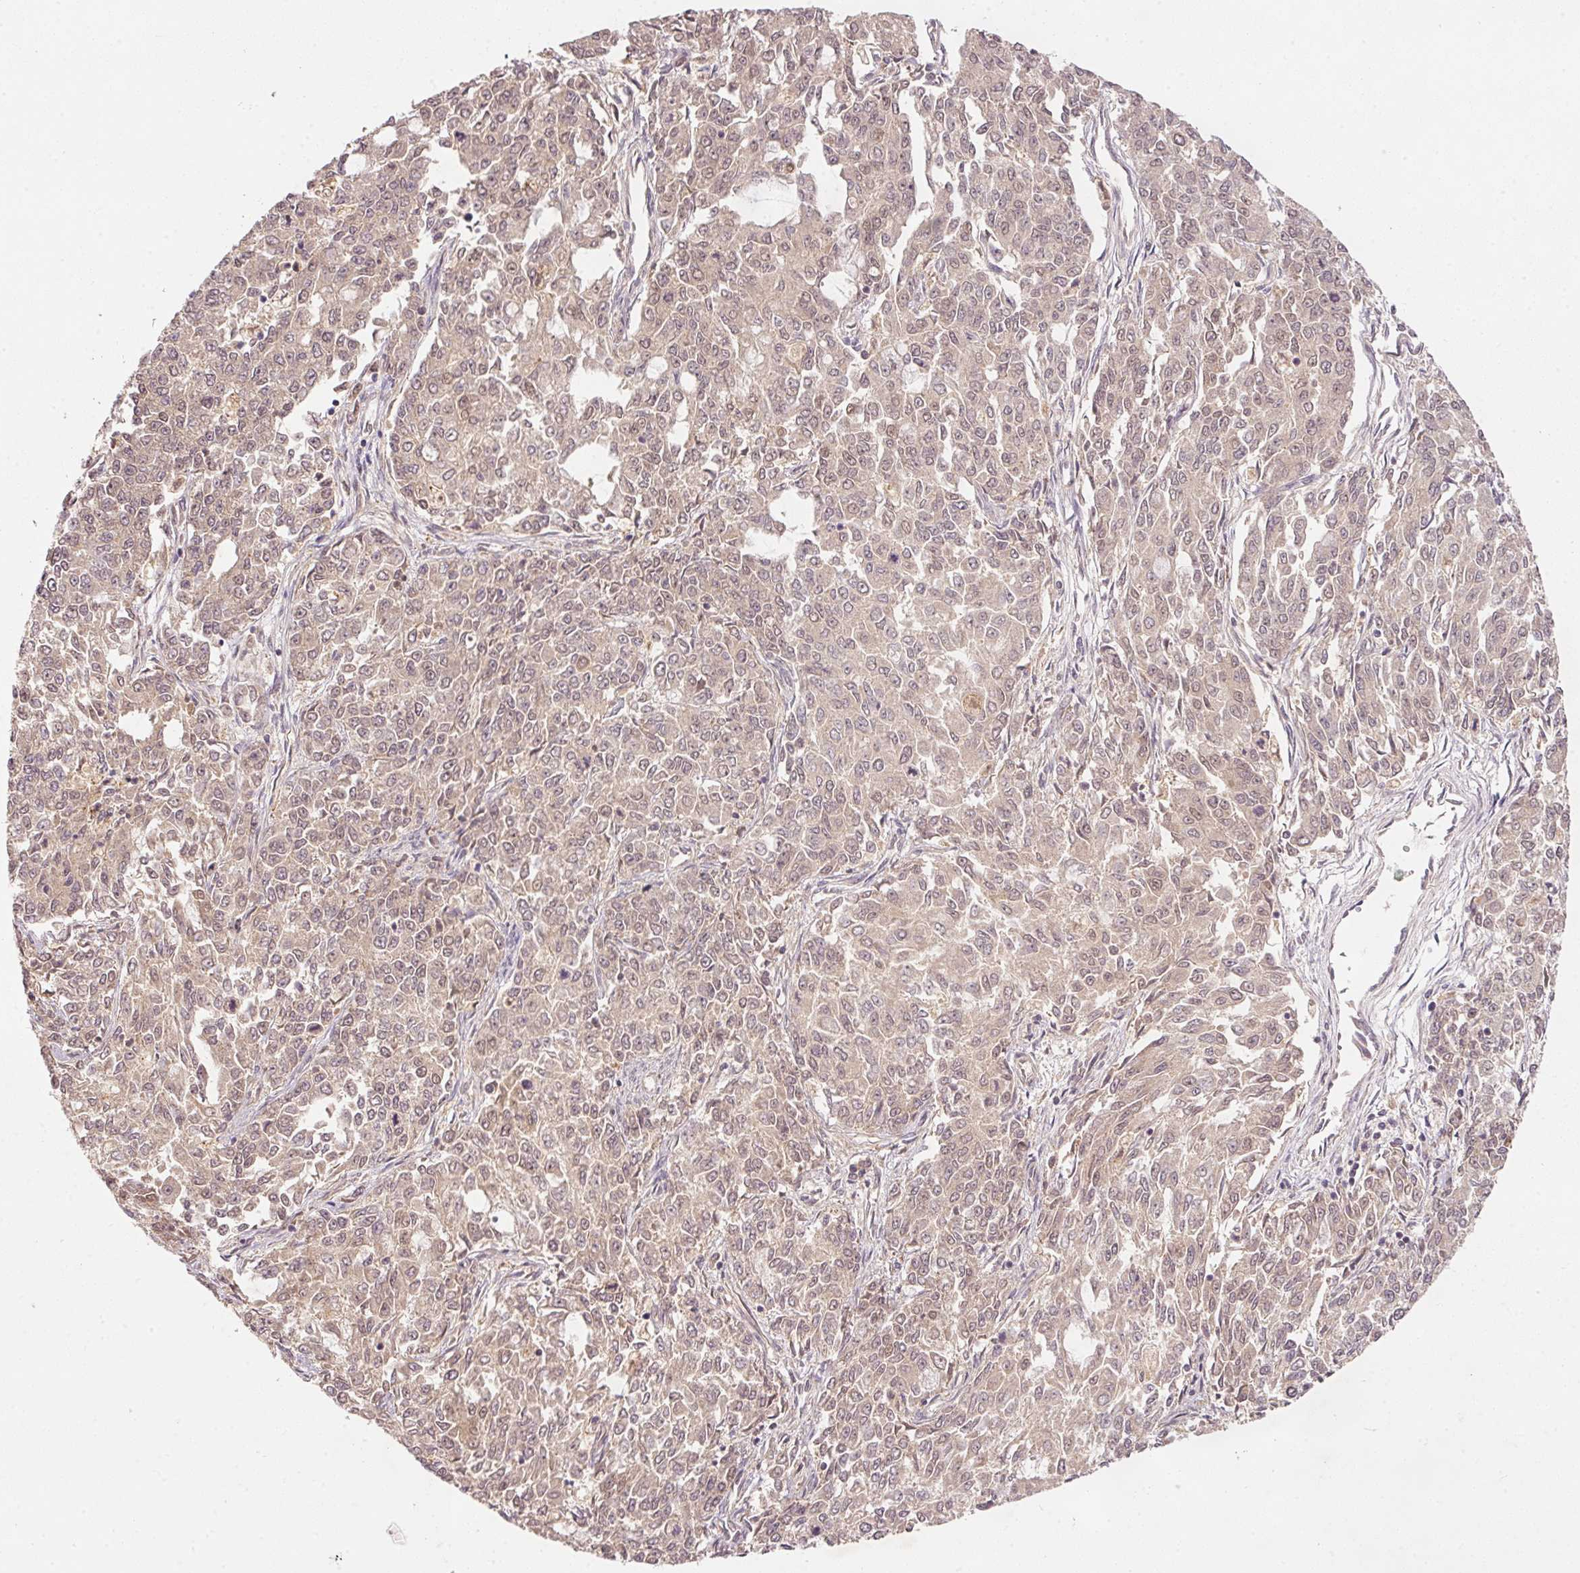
{"staining": {"intensity": "weak", "quantity": ">75%", "location": "cytoplasmic/membranous,nuclear"}, "tissue": "endometrial cancer", "cell_type": "Tumor cells", "image_type": "cancer", "snomed": [{"axis": "morphology", "description": "Adenocarcinoma, NOS"}, {"axis": "topography", "description": "Endometrium"}], "caption": "IHC of human endometrial adenocarcinoma exhibits low levels of weak cytoplasmic/membranous and nuclear staining in approximately >75% of tumor cells.", "gene": "PCDHB1", "patient": {"sex": "female", "age": 50}}